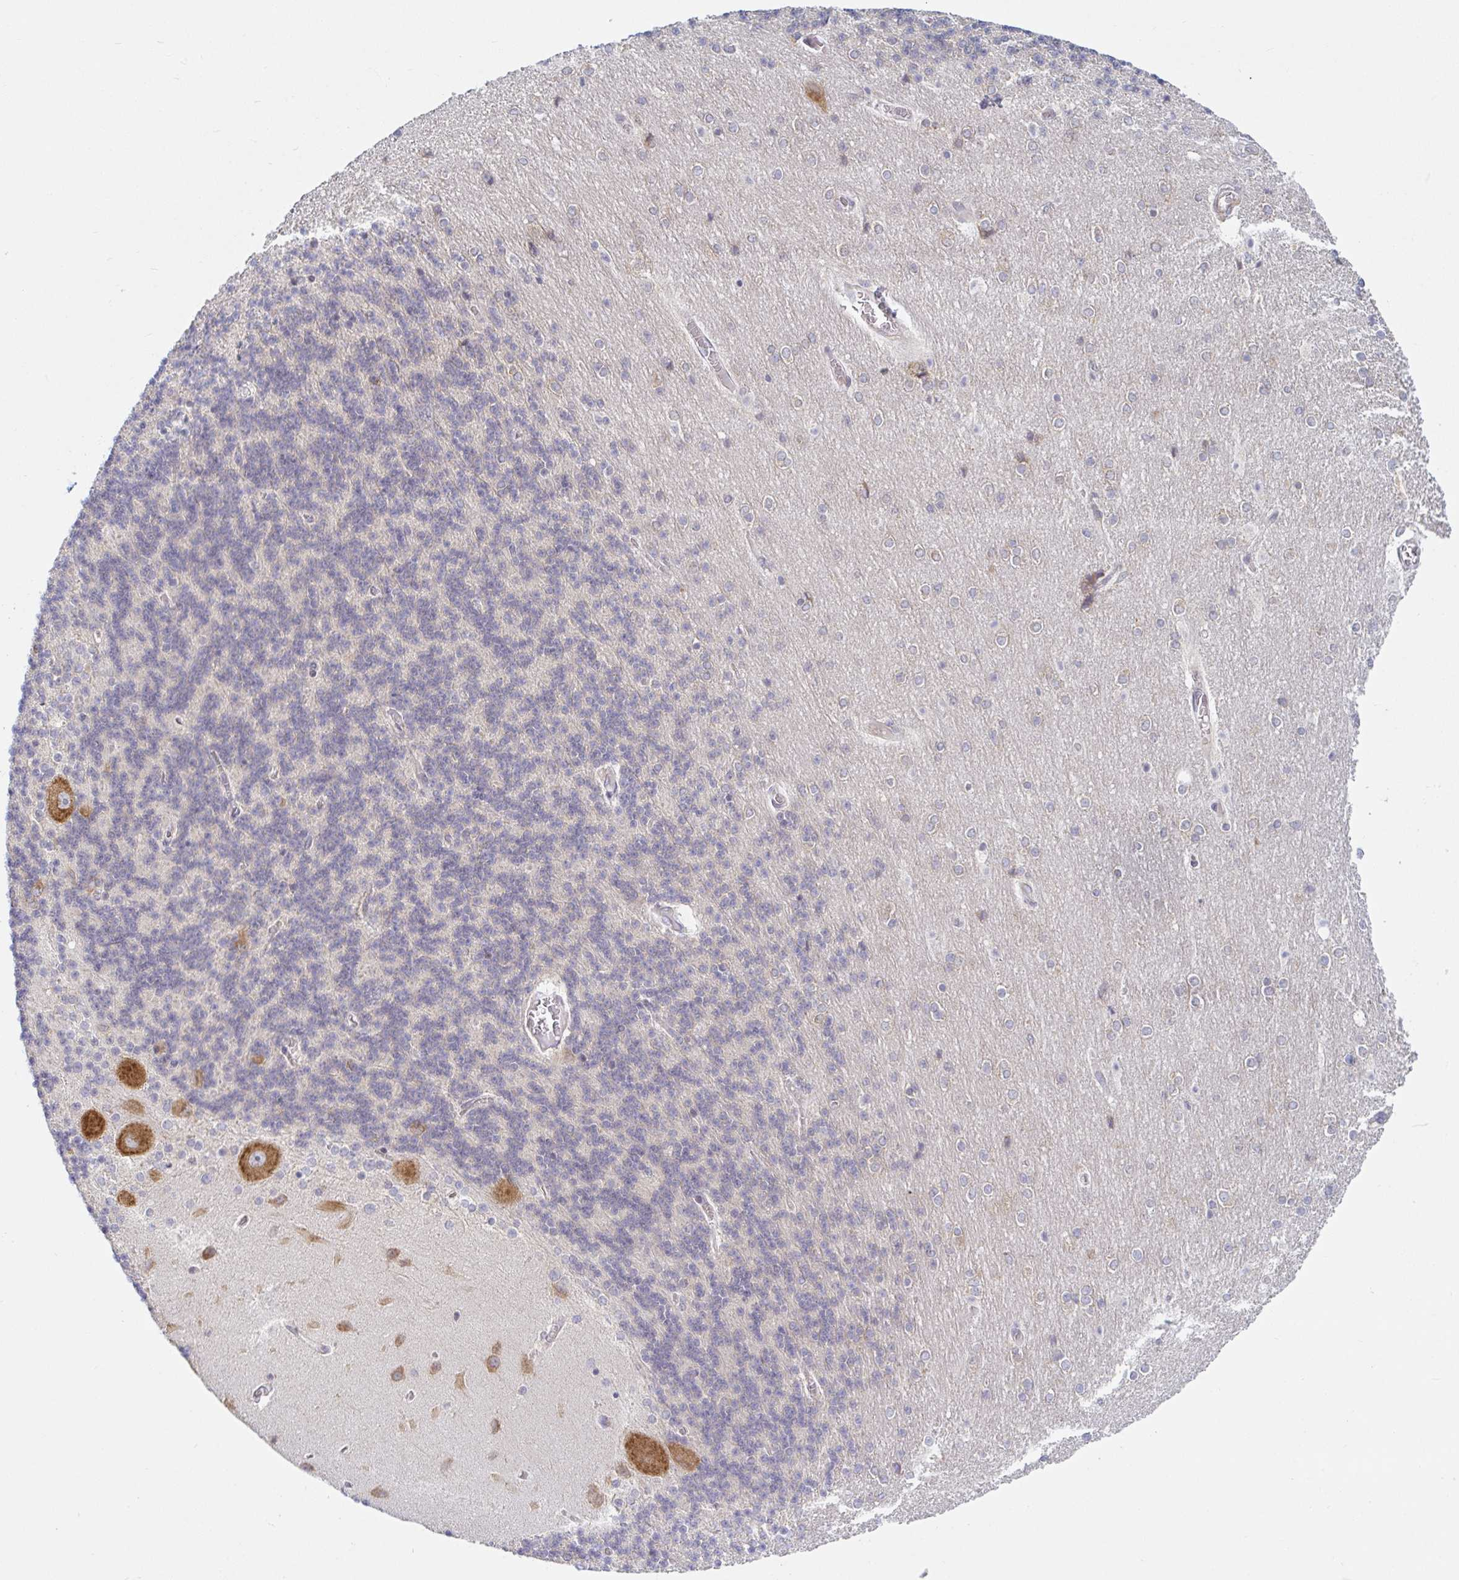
{"staining": {"intensity": "weak", "quantity": "<25%", "location": "cytoplasmic/membranous"}, "tissue": "cerebellum", "cell_type": "Cells in granular layer", "image_type": "normal", "snomed": [{"axis": "morphology", "description": "Normal tissue, NOS"}, {"axis": "topography", "description": "Cerebellum"}], "caption": "Cells in granular layer show no significant protein expression in normal cerebellum. (Stains: DAB (3,3'-diaminobenzidine) immunohistochemistry with hematoxylin counter stain, Microscopy: brightfield microscopy at high magnification).", "gene": "LARP1", "patient": {"sex": "female", "age": 54}}